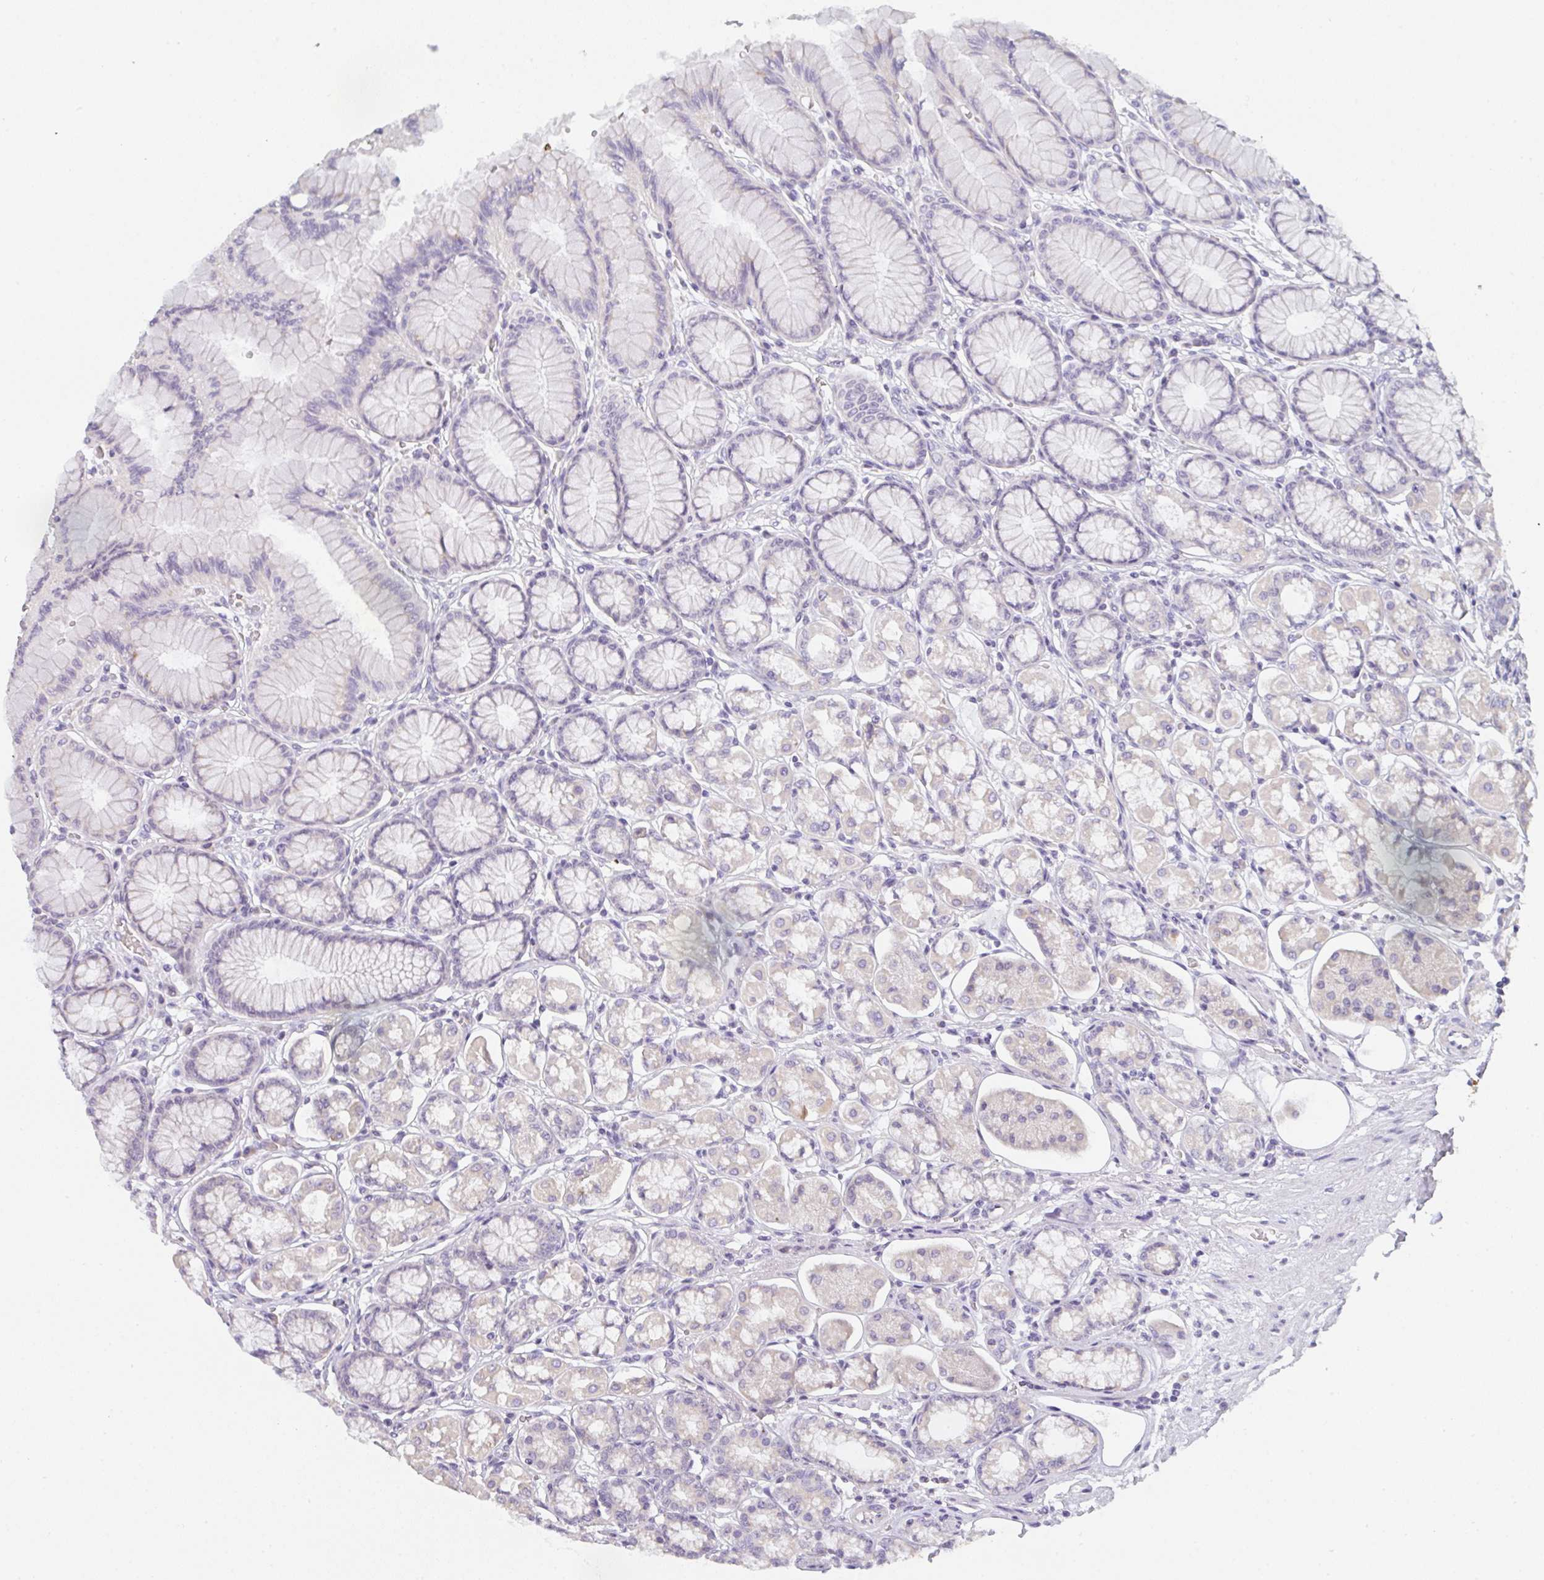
{"staining": {"intensity": "negative", "quantity": "none", "location": "none"}, "tissue": "stomach", "cell_type": "Glandular cells", "image_type": "normal", "snomed": [{"axis": "morphology", "description": "Normal tissue, NOS"}, {"axis": "topography", "description": "Stomach"}, {"axis": "topography", "description": "Stomach, lower"}], "caption": "An immunohistochemistry (IHC) histopathology image of unremarkable stomach is shown. There is no staining in glandular cells of stomach. Nuclei are stained in blue.", "gene": "CACNA1S", "patient": {"sex": "male", "age": 76}}